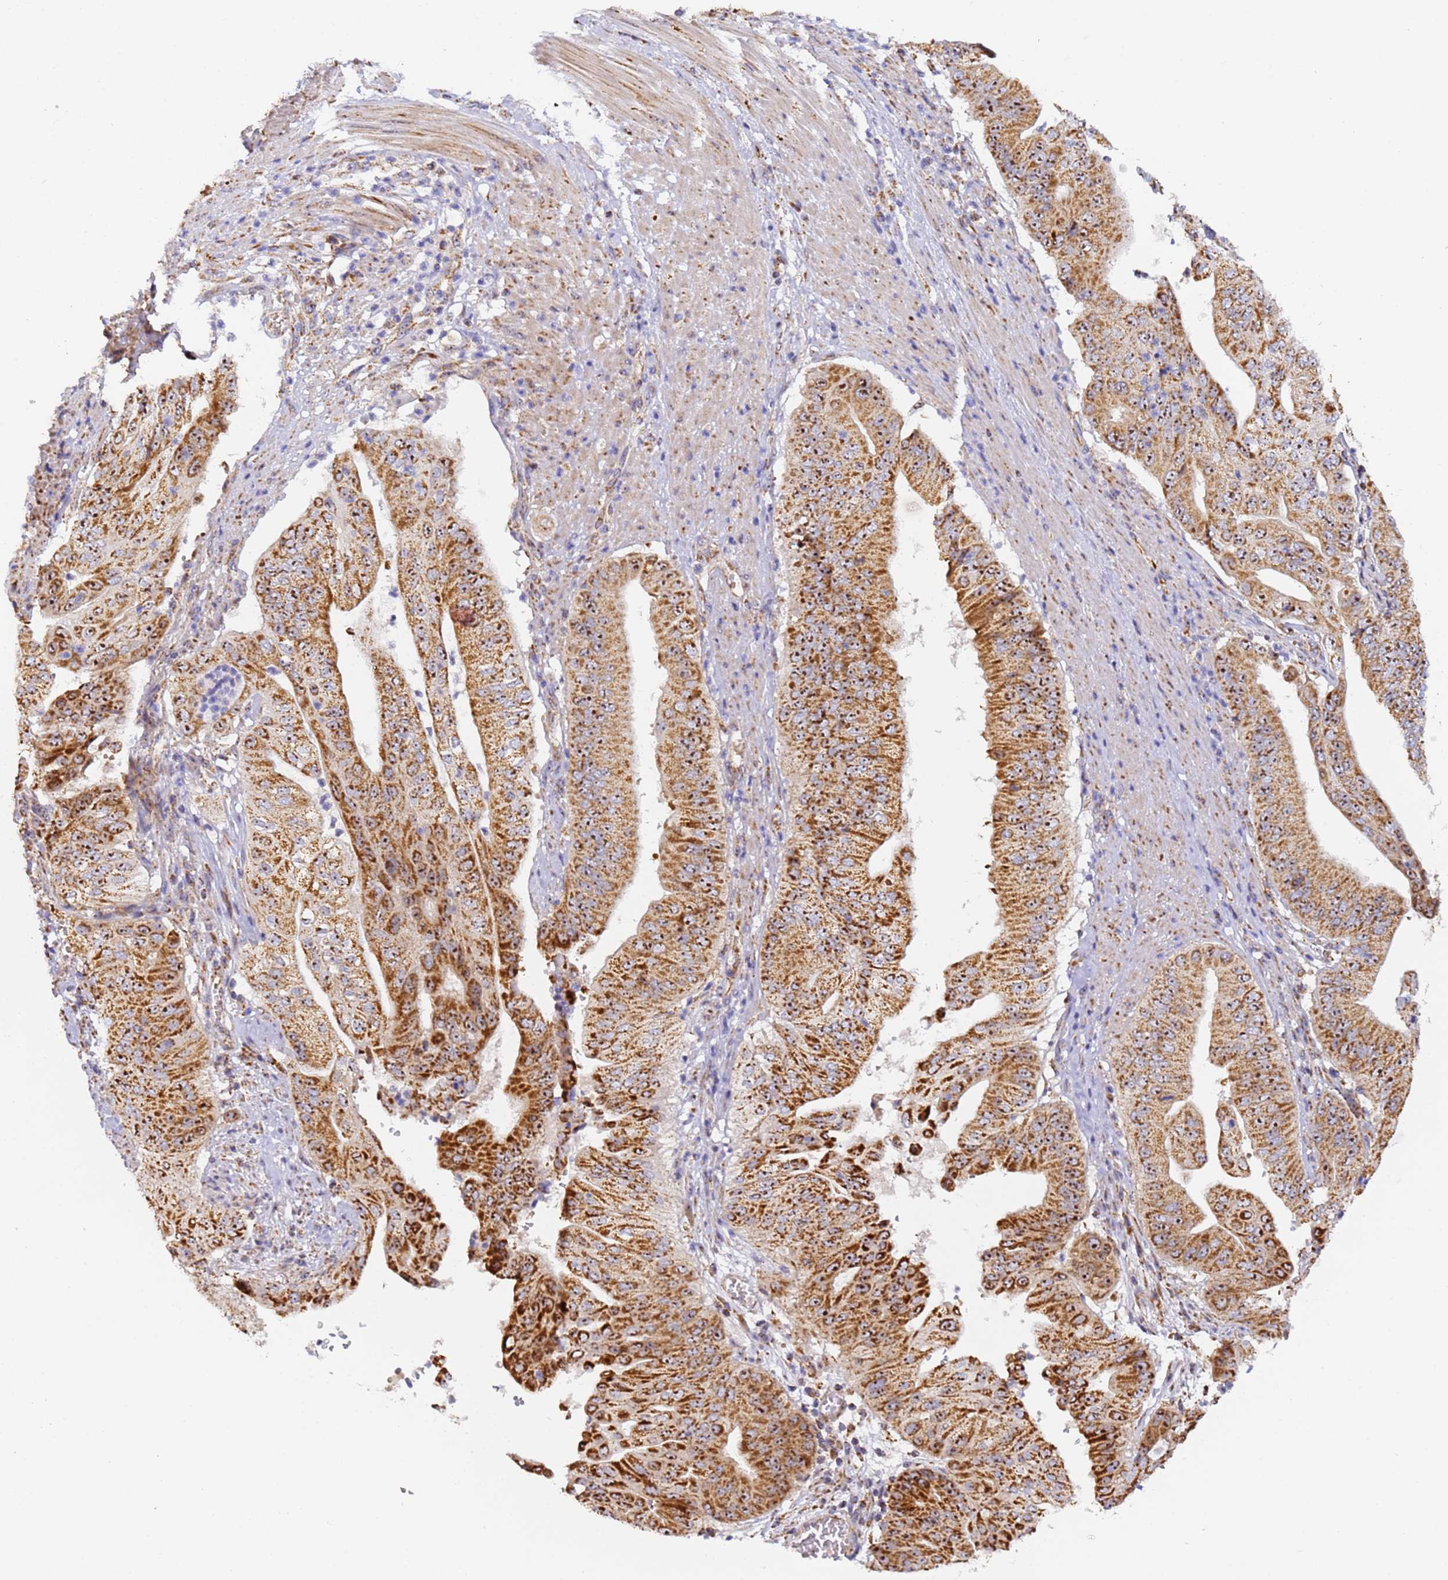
{"staining": {"intensity": "strong", "quantity": ">75%", "location": "cytoplasmic/membranous,nuclear"}, "tissue": "pancreatic cancer", "cell_type": "Tumor cells", "image_type": "cancer", "snomed": [{"axis": "morphology", "description": "Adenocarcinoma, NOS"}, {"axis": "topography", "description": "Pancreas"}], "caption": "There is high levels of strong cytoplasmic/membranous and nuclear staining in tumor cells of adenocarcinoma (pancreatic), as demonstrated by immunohistochemical staining (brown color).", "gene": "FRG2C", "patient": {"sex": "female", "age": 77}}